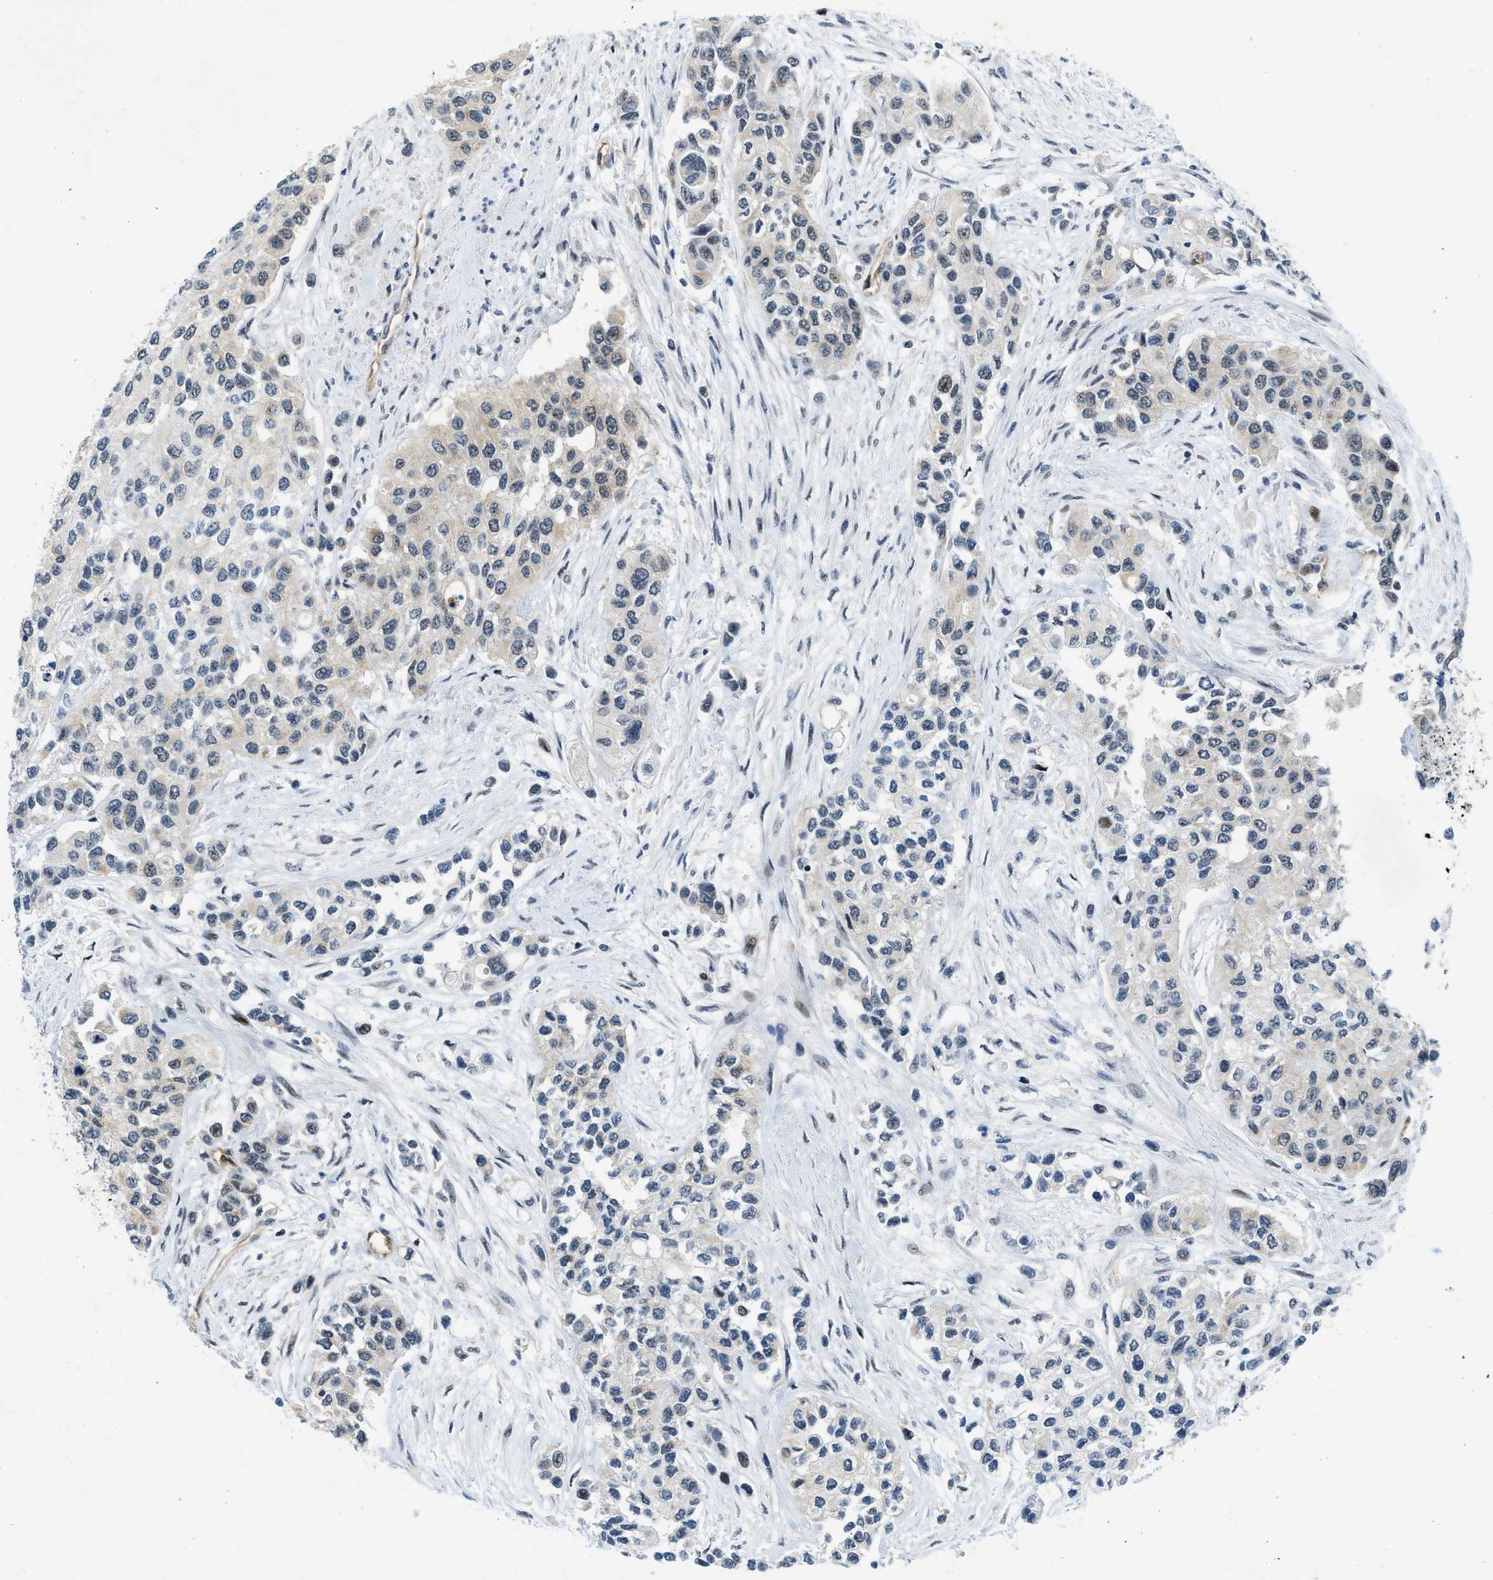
{"staining": {"intensity": "negative", "quantity": "none", "location": "none"}, "tissue": "urothelial cancer", "cell_type": "Tumor cells", "image_type": "cancer", "snomed": [{"axis": "morphology", "description": "Urothelial carcinoma, High grade"}, {"axis": "topography", "description": "Urinary bladder"}], "caption": "Immunohistochemistry (IHC) of urothelial cancer exhibits no positivity in tumor cells.", "gene": "SLCO2A1", "patient": {"sex": "female", "age": 56}}